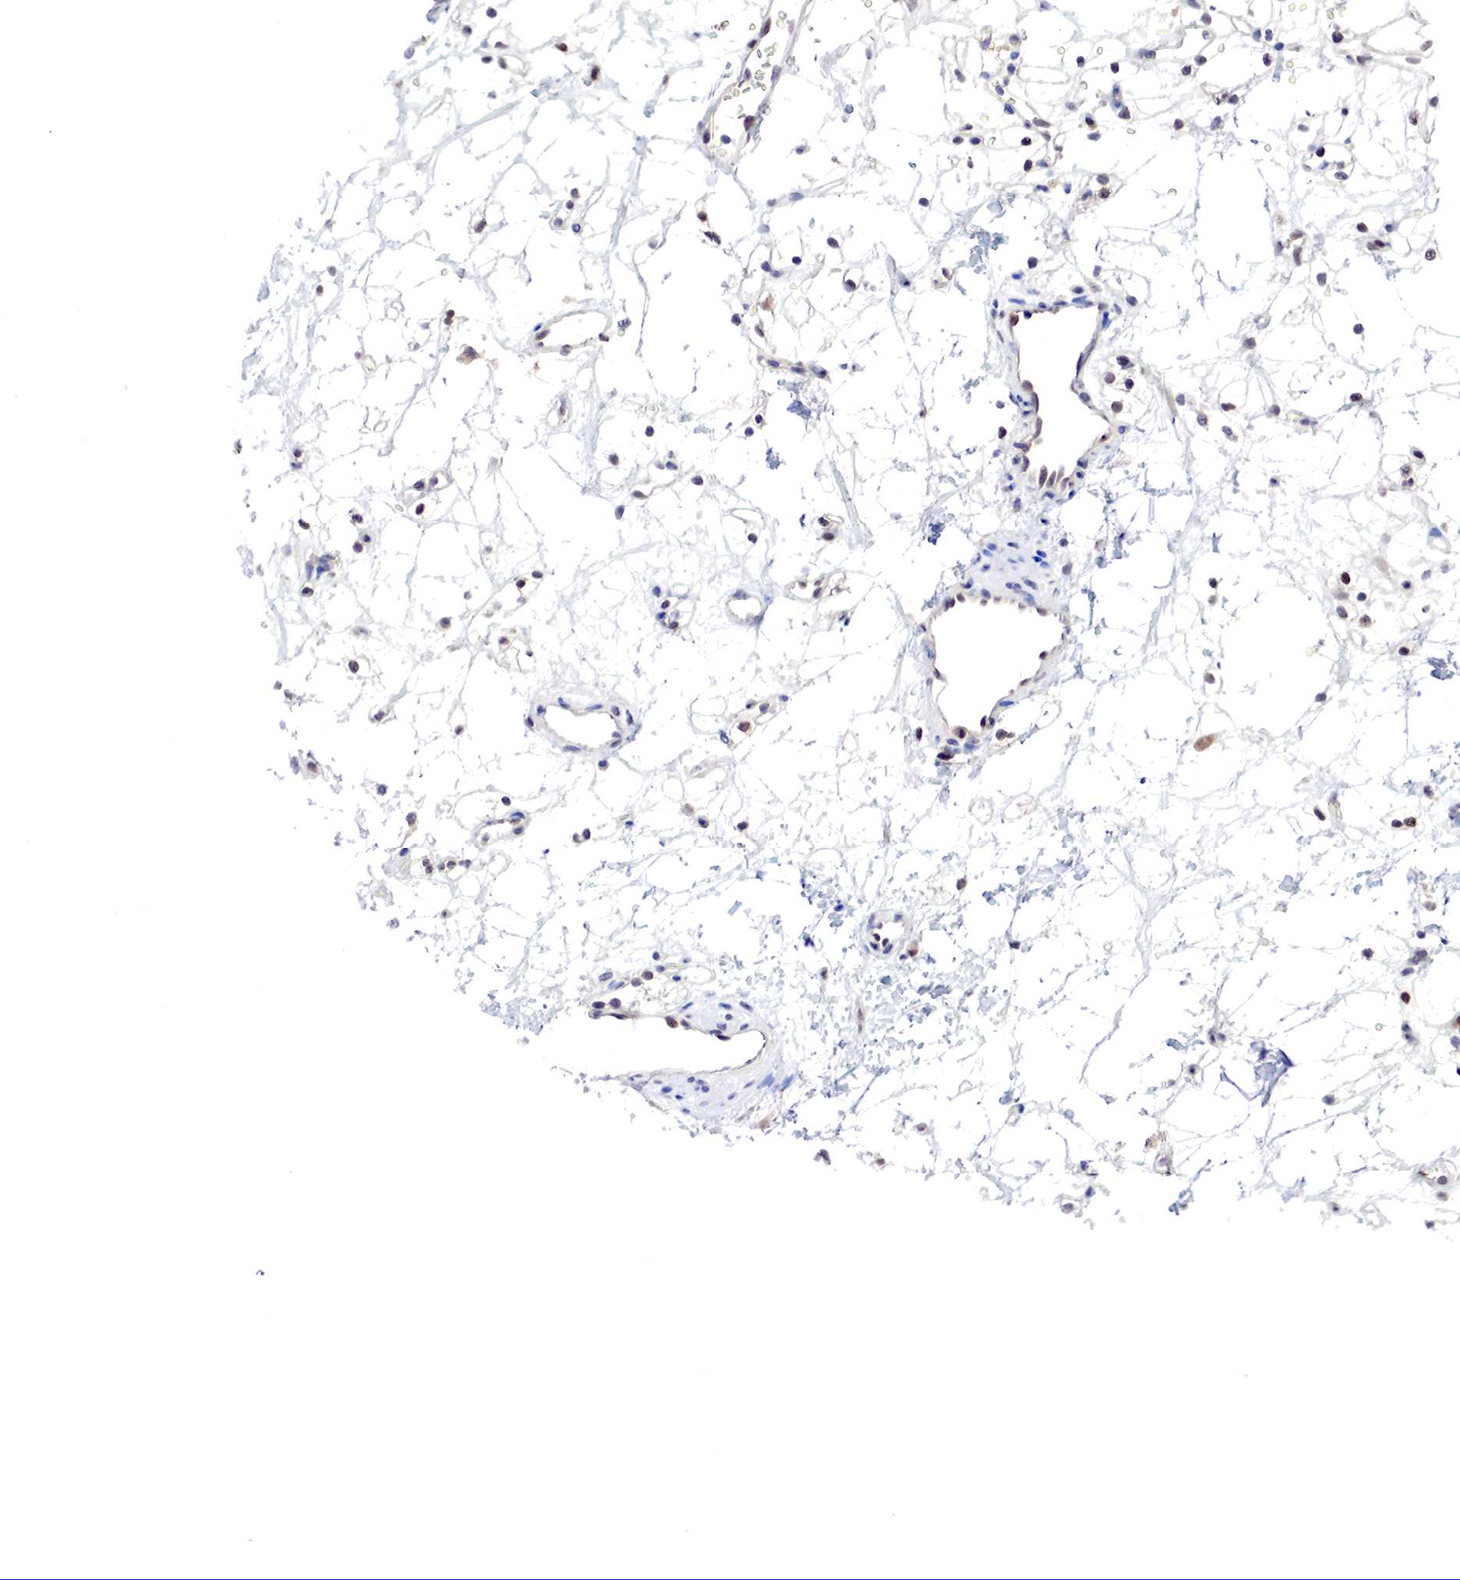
{"staining": {"intensity": "weak", "quantity": ">75%", "location": "nuclear"}, "tissue": "renal cancer", "cell_type": "Tumor cells", "image_type": "cancer", "snomed": [{"axis": "morphology", "description": "Adenocarcinoma, NOS"}, {"axis": "topography", "description": "Kidney"}], "caption": "IHC histopathology image of human renal adenocarcinoma stained for a protein (brown), which displays low levels of weak nuclear staining in approximately >75% of tumor cells.", "gene": "PABIR2", "patient": {"sex": "female", "age": 60}}